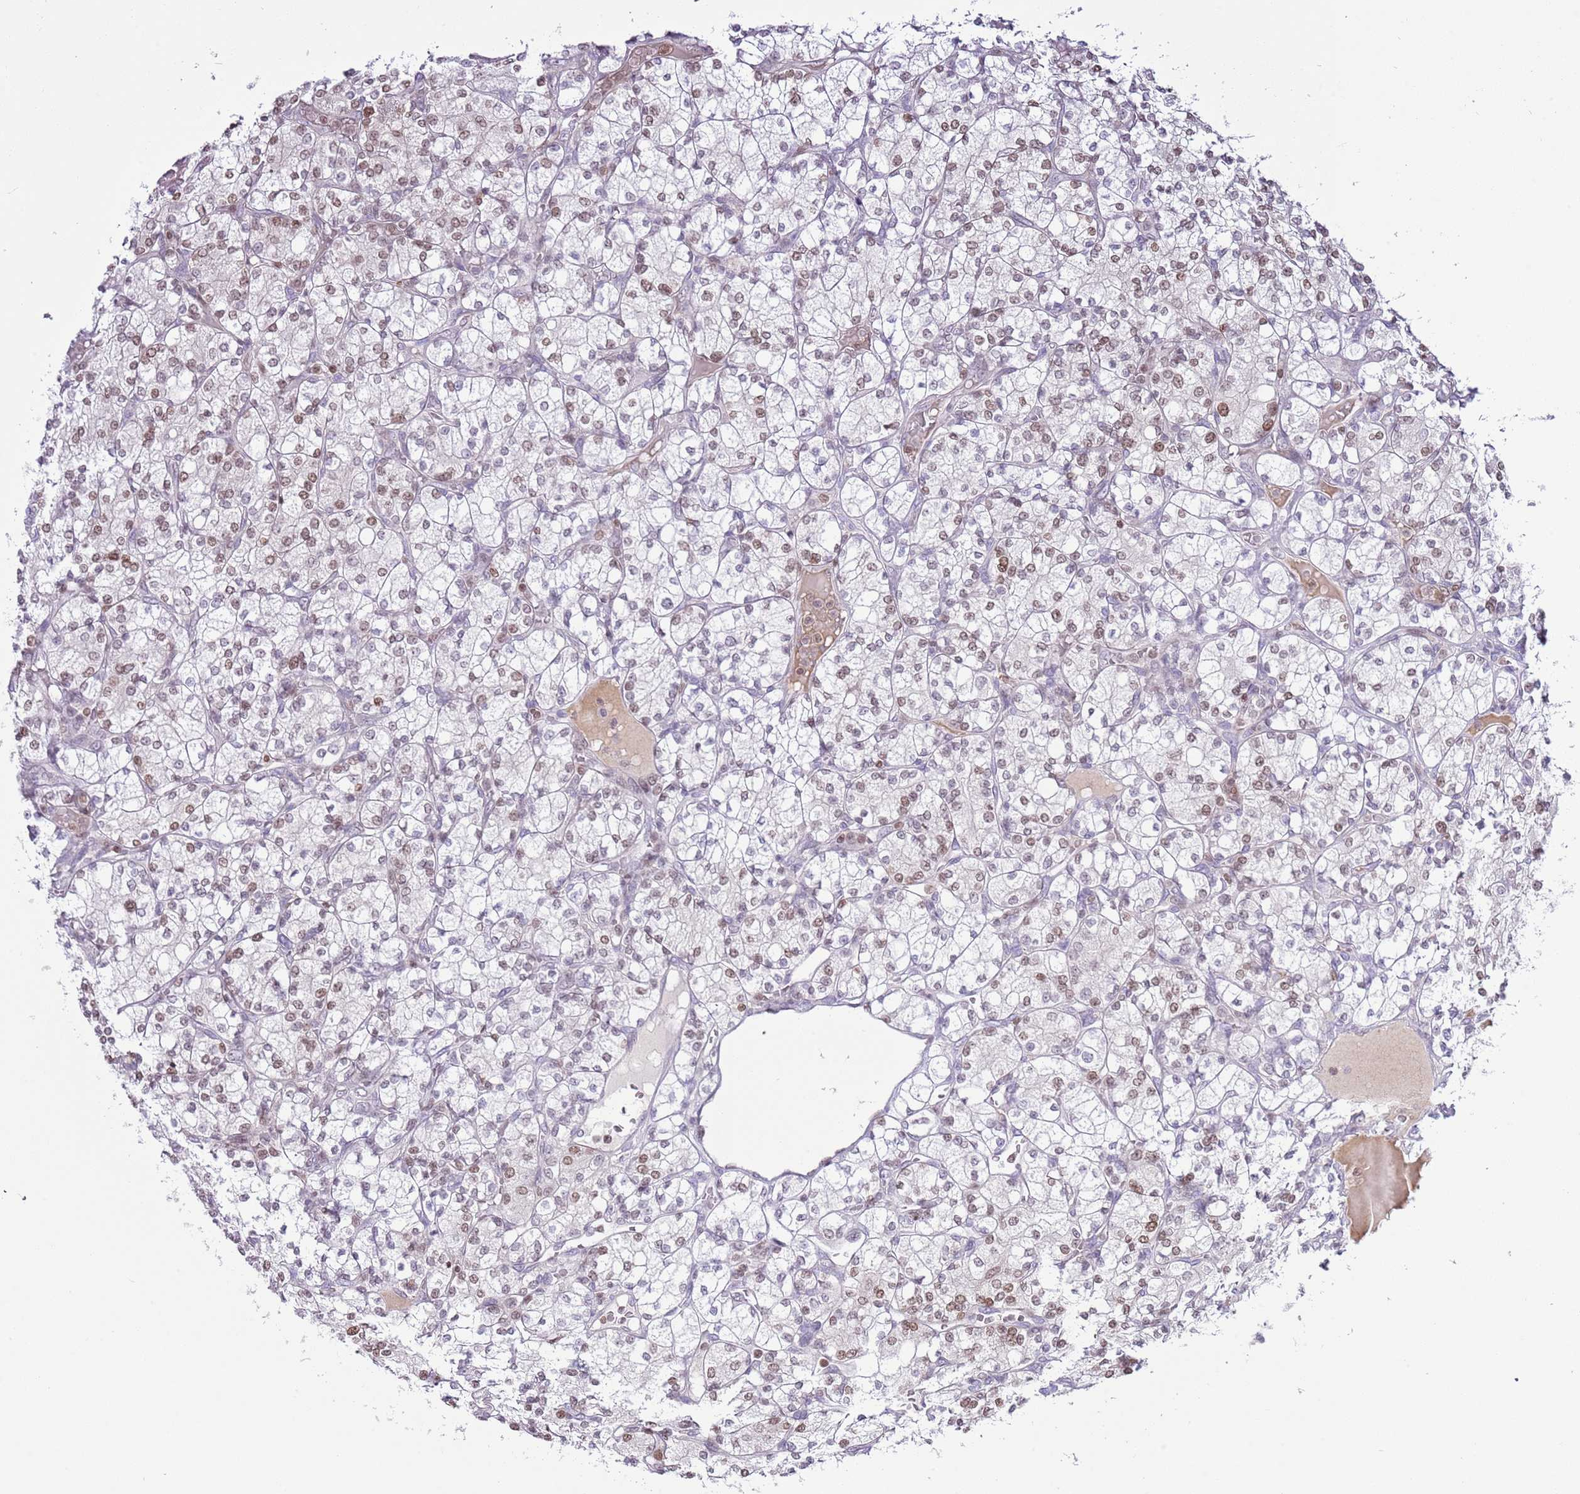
{"staining": {"intensity": "moderate", "quantity": "25%-75%", "location": "nuclear"}, "tissue": "renal cancer", "cell_type": "Tumor cells", "image_type": "cancer", "snomed": [{"axis": "morphology", "description": "Adenocarcinoma, NOS"}, {"axis": "topography", "description": "Kidney"}], "caption": "There is medium levels of moderate nuclear staining in tumor cells of renal cancer (adenocarcinoma), as demonstrated by immunohistochemical staining (brown color).", "gene": "SELENOH", "patient": {"sex": "male", "age": 77}}